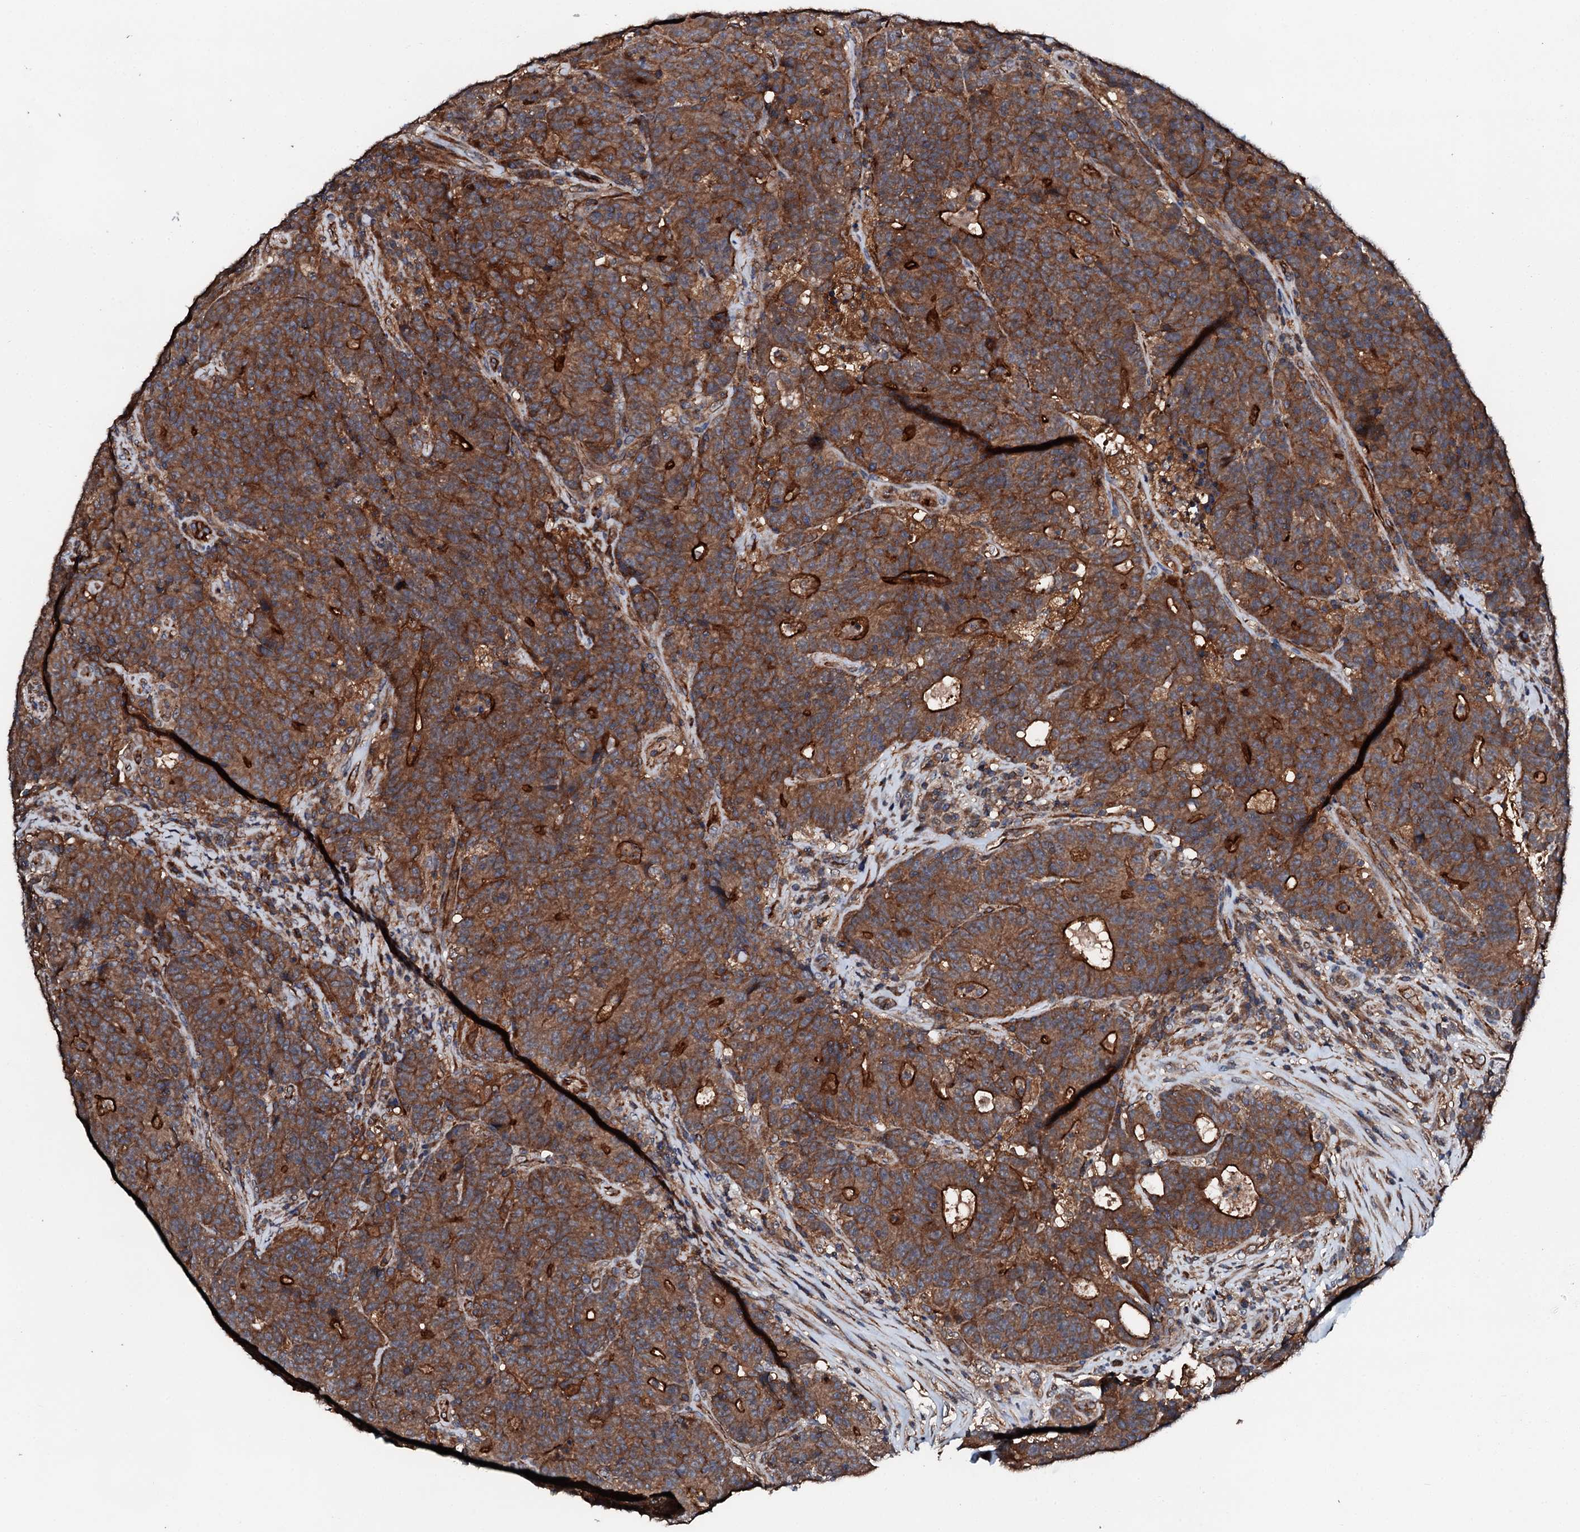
{"staining": {"intensity": "strong", "quantity": ">75%", "location": "cytoplasmic/membranous"}, "tissue": "colorectal cancer", "cell_type": "Tumor cells", "image_type": "cancer", "snomed": [{"axis": "morphology", "description": "Adenocarcinoma, NOS"}, {"axis": "topography", "description": "Colon"}], "caption": "An image of human adenocarcinoma (colorectal) stained for a protein shows strong cytoplasmic/membranous brown staining in tumor cells.", "gene": "FGD4", "patient": {"sex": "female", "age": 75}}